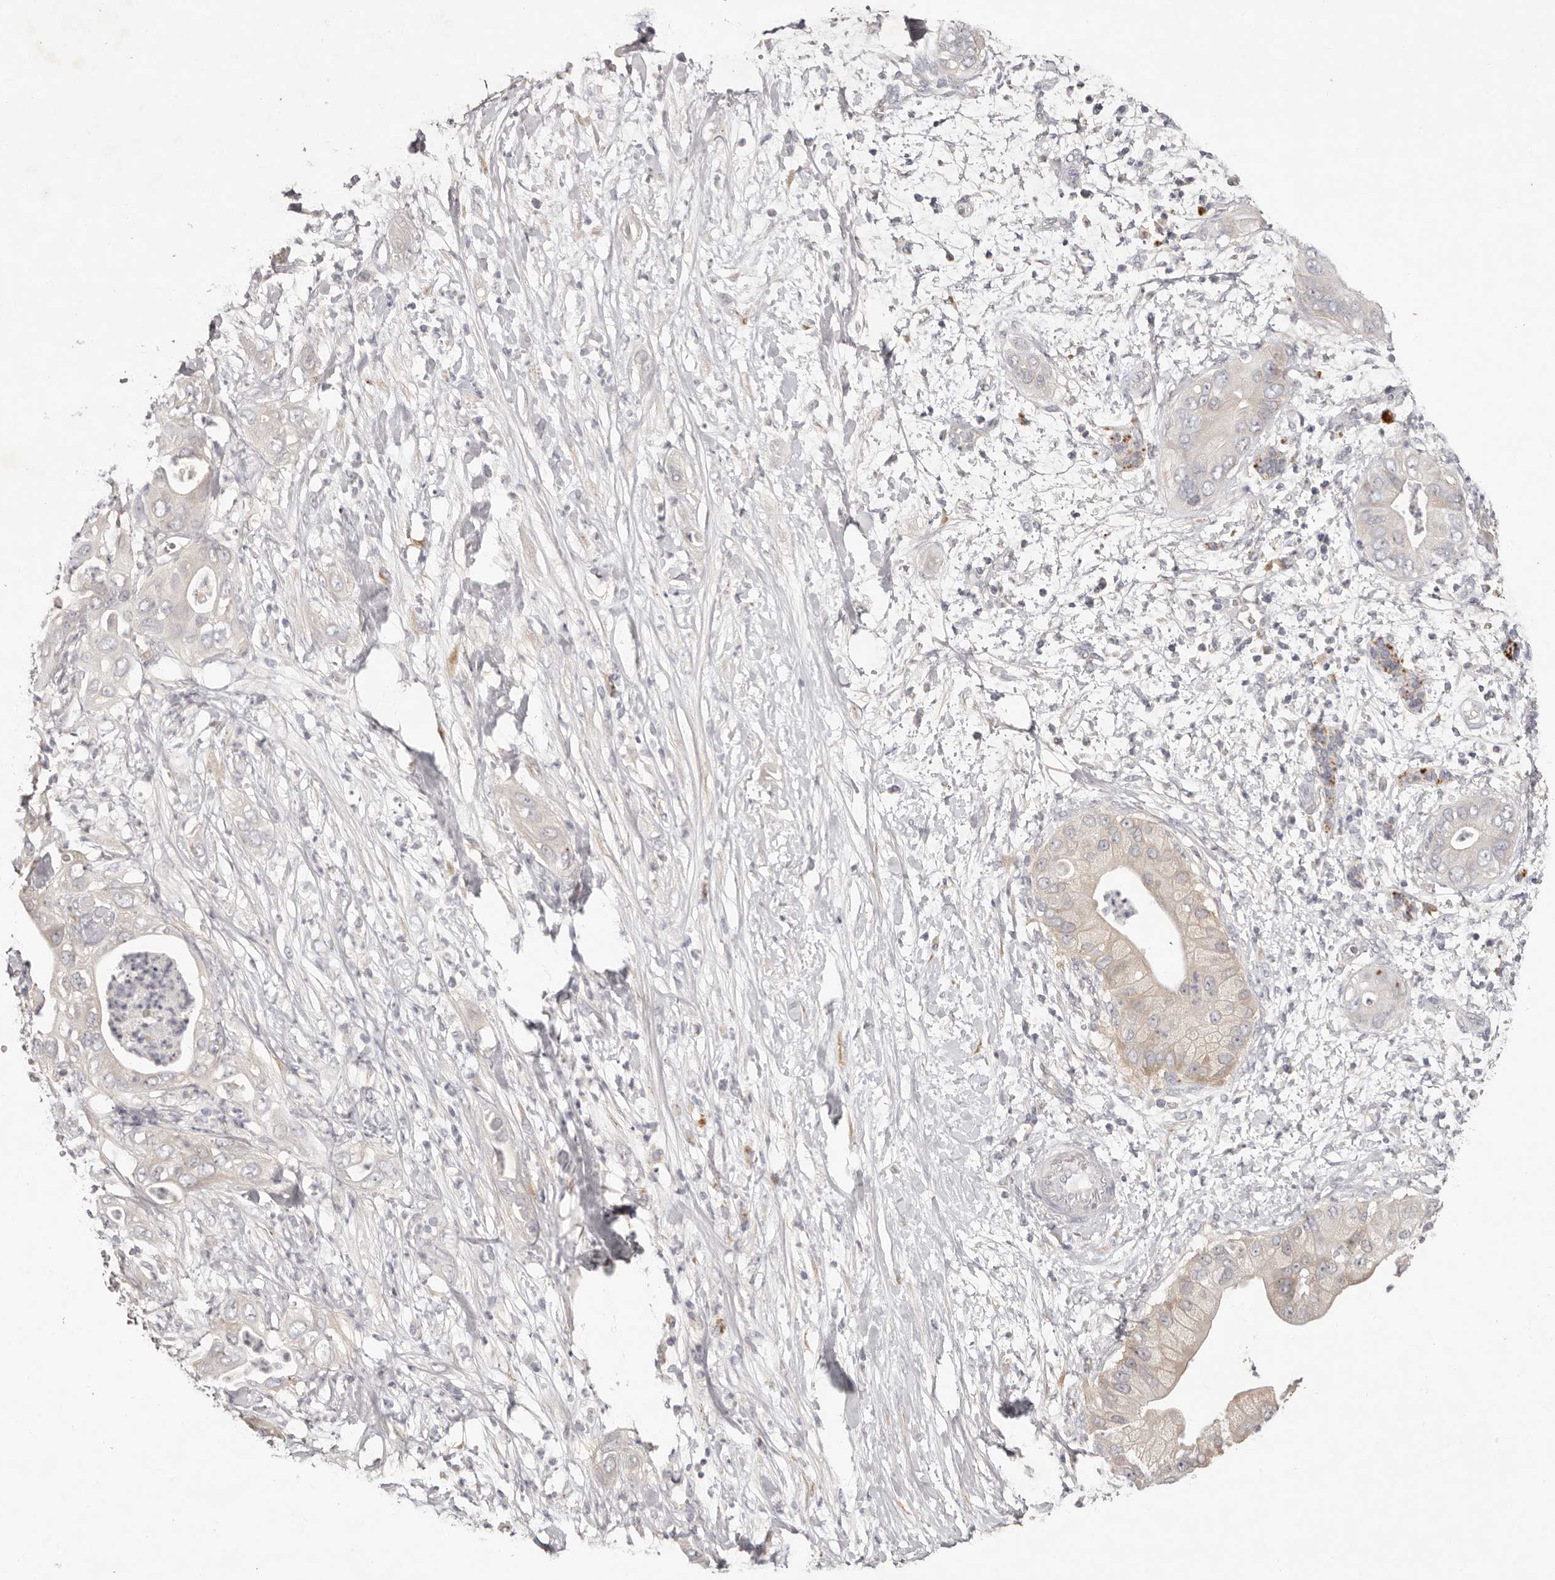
{"staining": {"intensity": "negative", "quantity": "none", "location": "none"}, "tissue": "pancreatic cancer", "cell_type": "Tumor cells", "image_type": "cancer", "snomed": [{"axis": "morphology", "description": "Adenocarcinoma, NOS"}, {"axis": "topography", "description": "Pancreas"}], "caption": "DAB (3,3'-diaminobenzidine) immunohistochemical staining of human adenocarcinoma (pancreatic) displays no significant positivity in tumor cells.", "gene": "SCUBE2", "patient": {"sex": "female", "age": 78}}